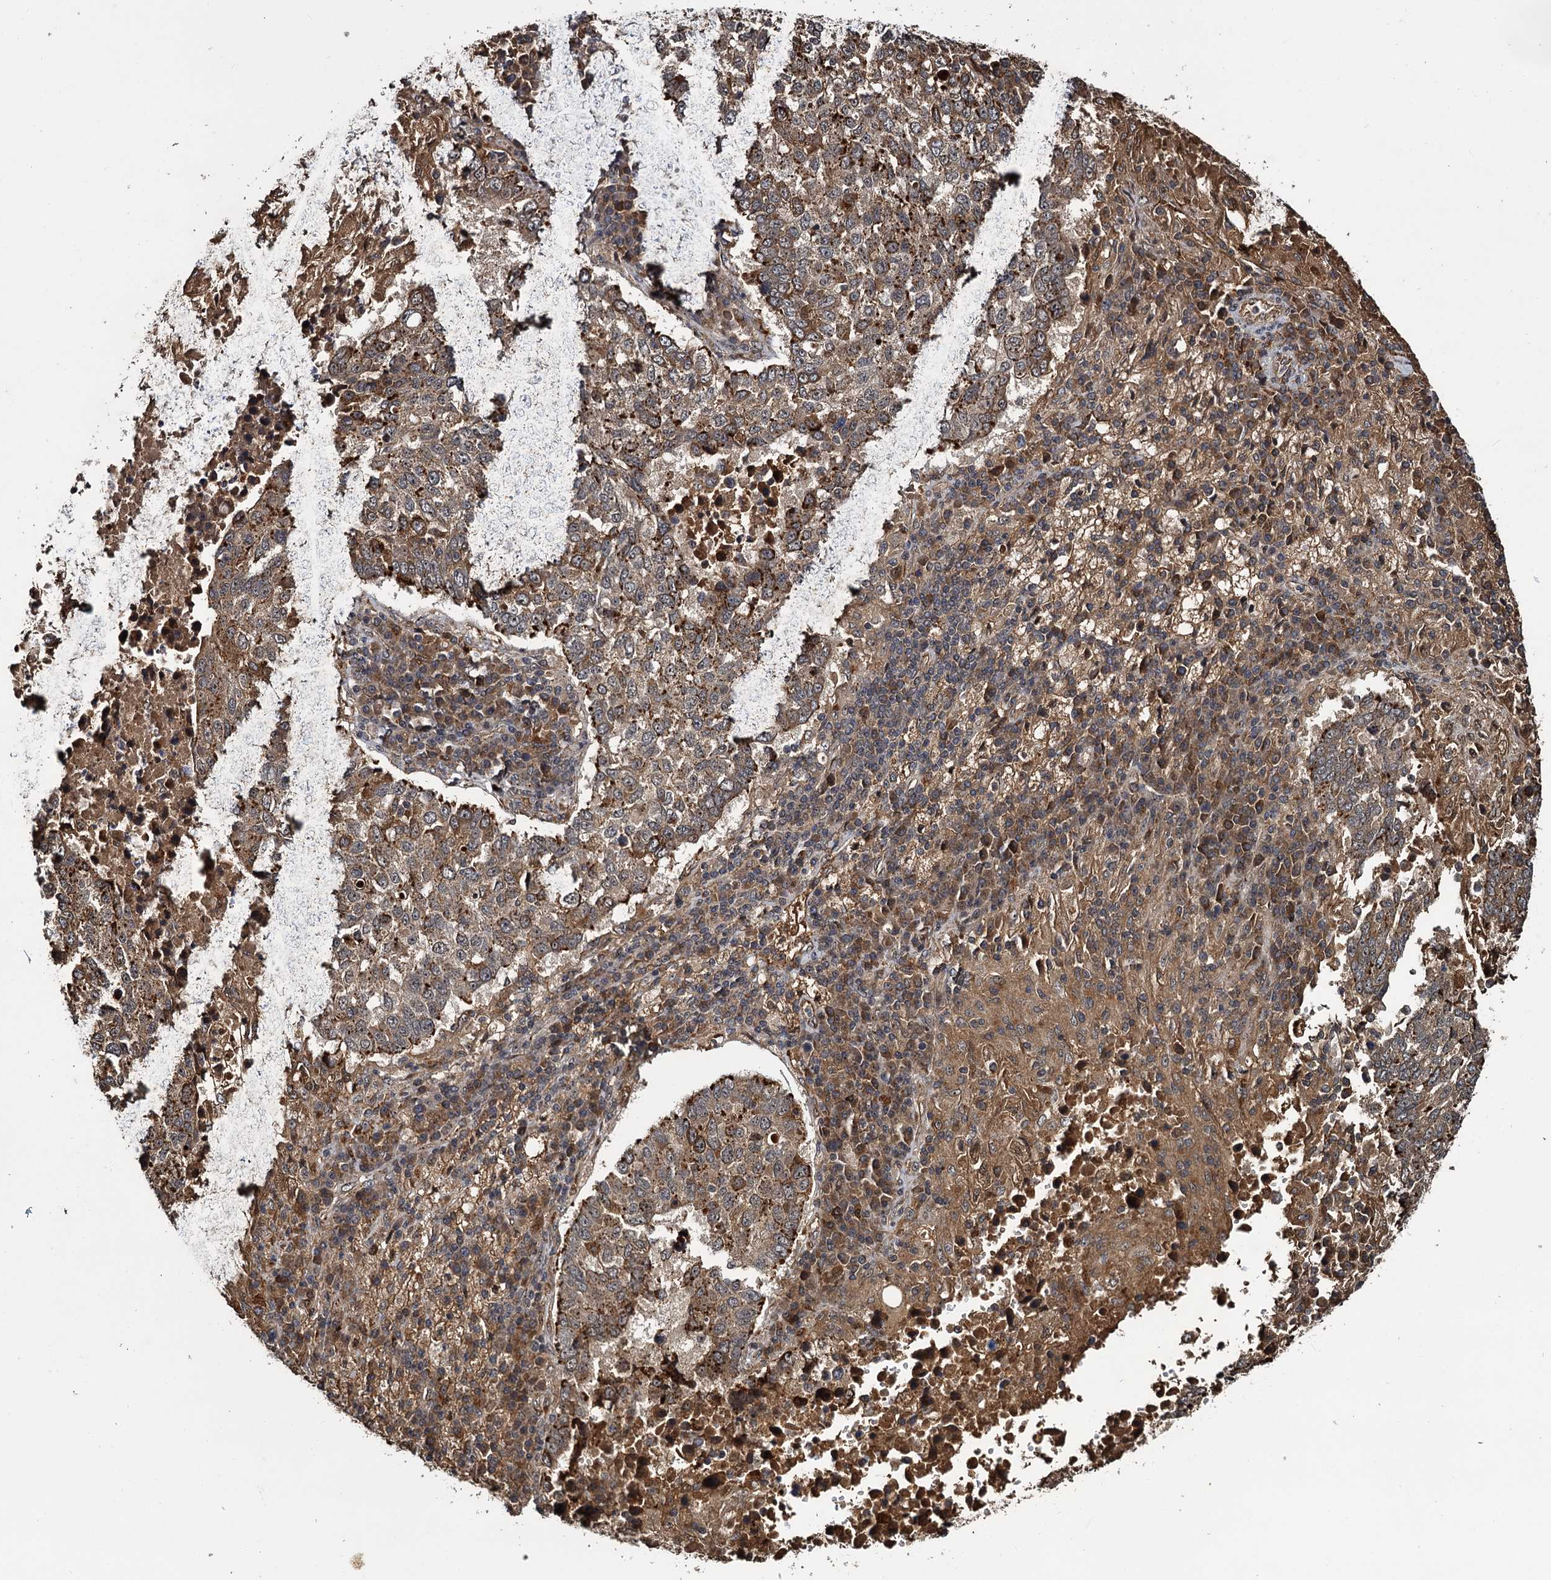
{"staining": {"intensity": "moderate", "quantity": ">75%", "location": "cytoplasmic/membranous"}, "tissue": "lung cancer", "cell_type": "Tumor cells", "image_type": "cancer", "snomed": [{"axis": "morphology", "description": "Squamous cell carcinoma, NOS"}, {"axis": "topography", "description": "Lung"}], "caption": "A brown stain shows moderate cytoplasmic/membranous staining of a protein in lung squamous cell carcinoma tumor cells.", "gene": "CEP192", "patient": {"sex": "male", "age": 73}}